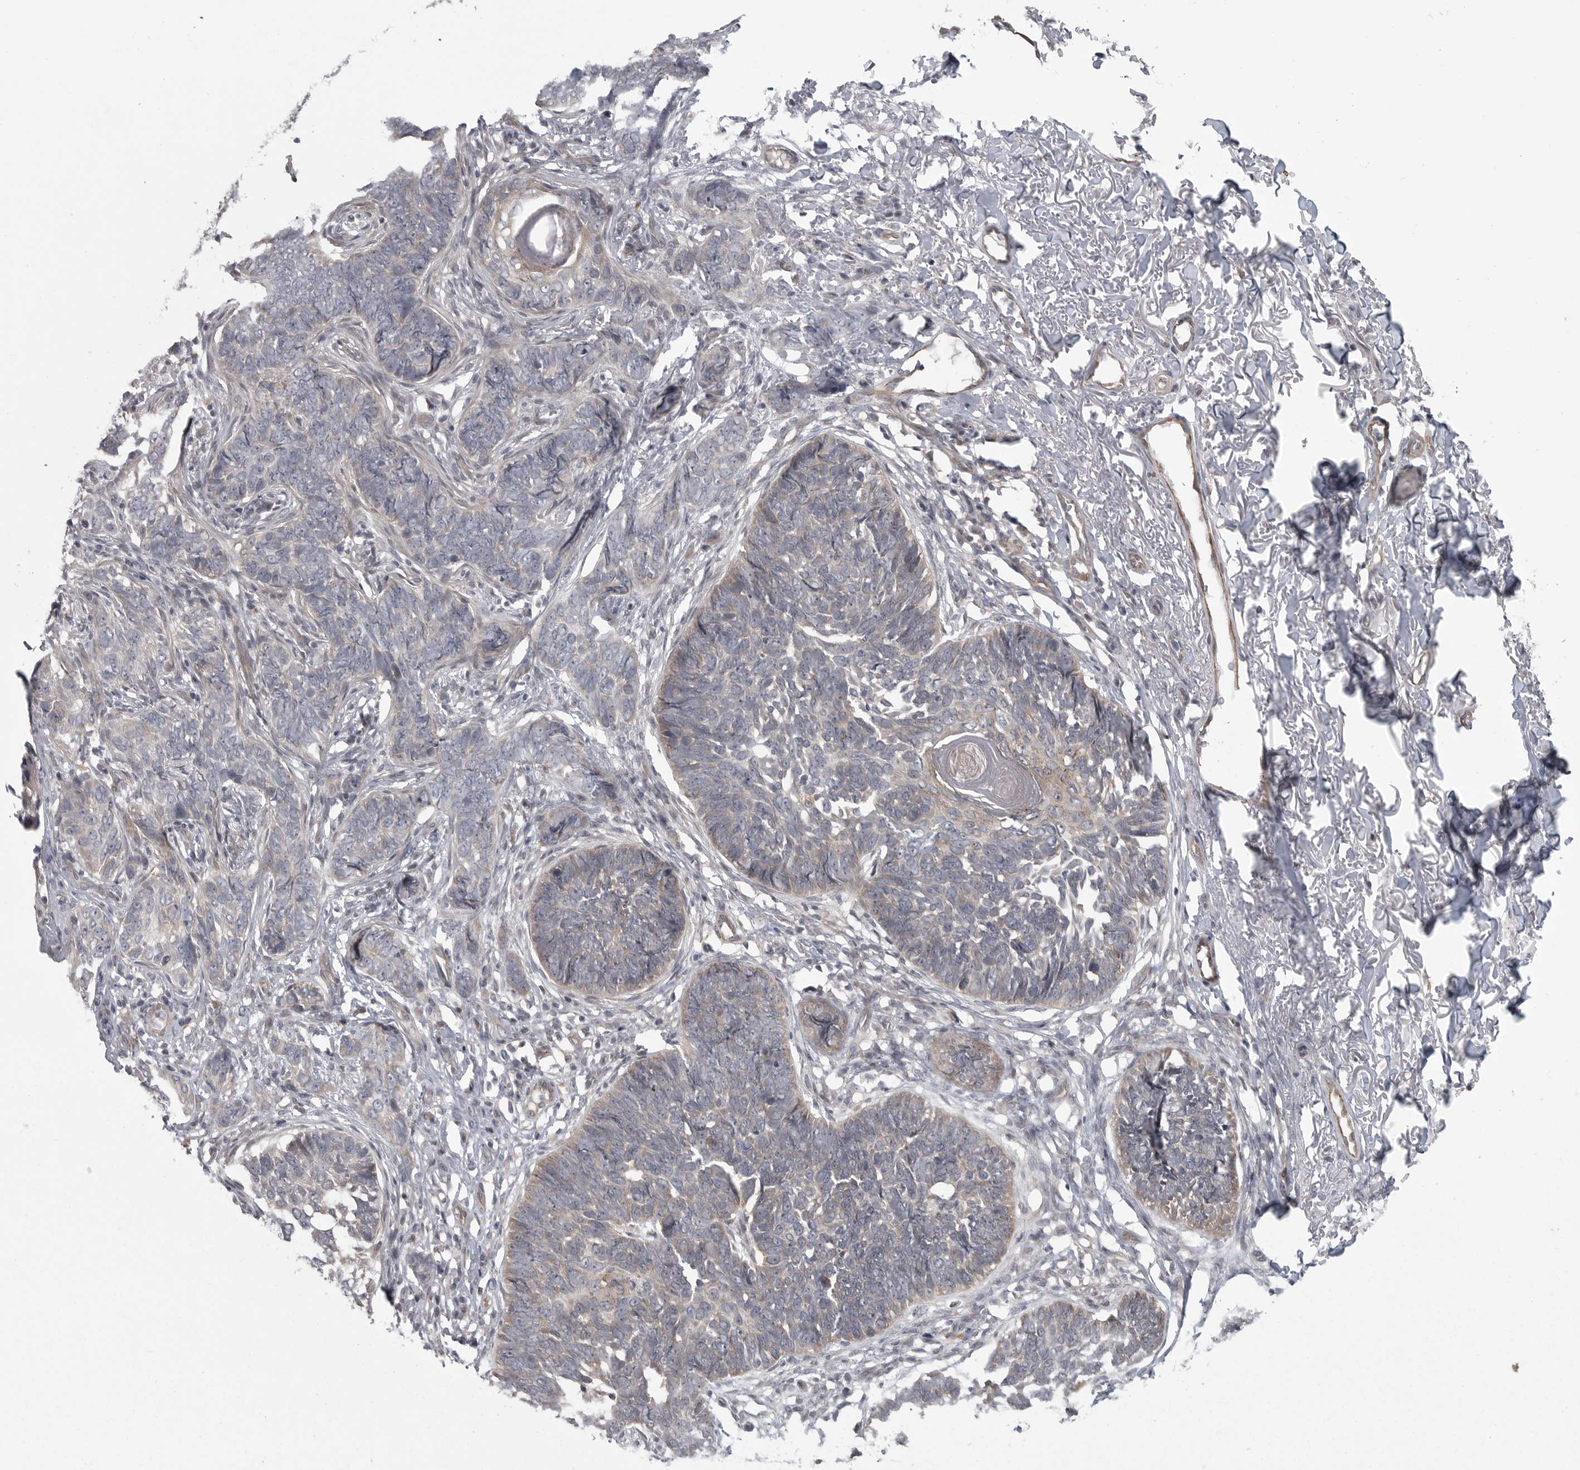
{"staining": {"intensity": "weak", "quantity": "<25%", "location": "cytoplasmic/membranous"}, "tissue": "skin cancer", "cell_type": "Tumor cells", "image_type": "cancer", "snomed": [{"axis": "morphology", "description": "Normal tissue, NOS"}, {"axis": "morphology", "description": "Basal cell carcinoma"}, {"axis": "topography", "description": "Skin"}], "caption": "Tumor cells show no significant protein staining in skin basal cell carcinoma.", "gene": "PPP1R9A", "patient": {"sex": "male", "age": 77}}